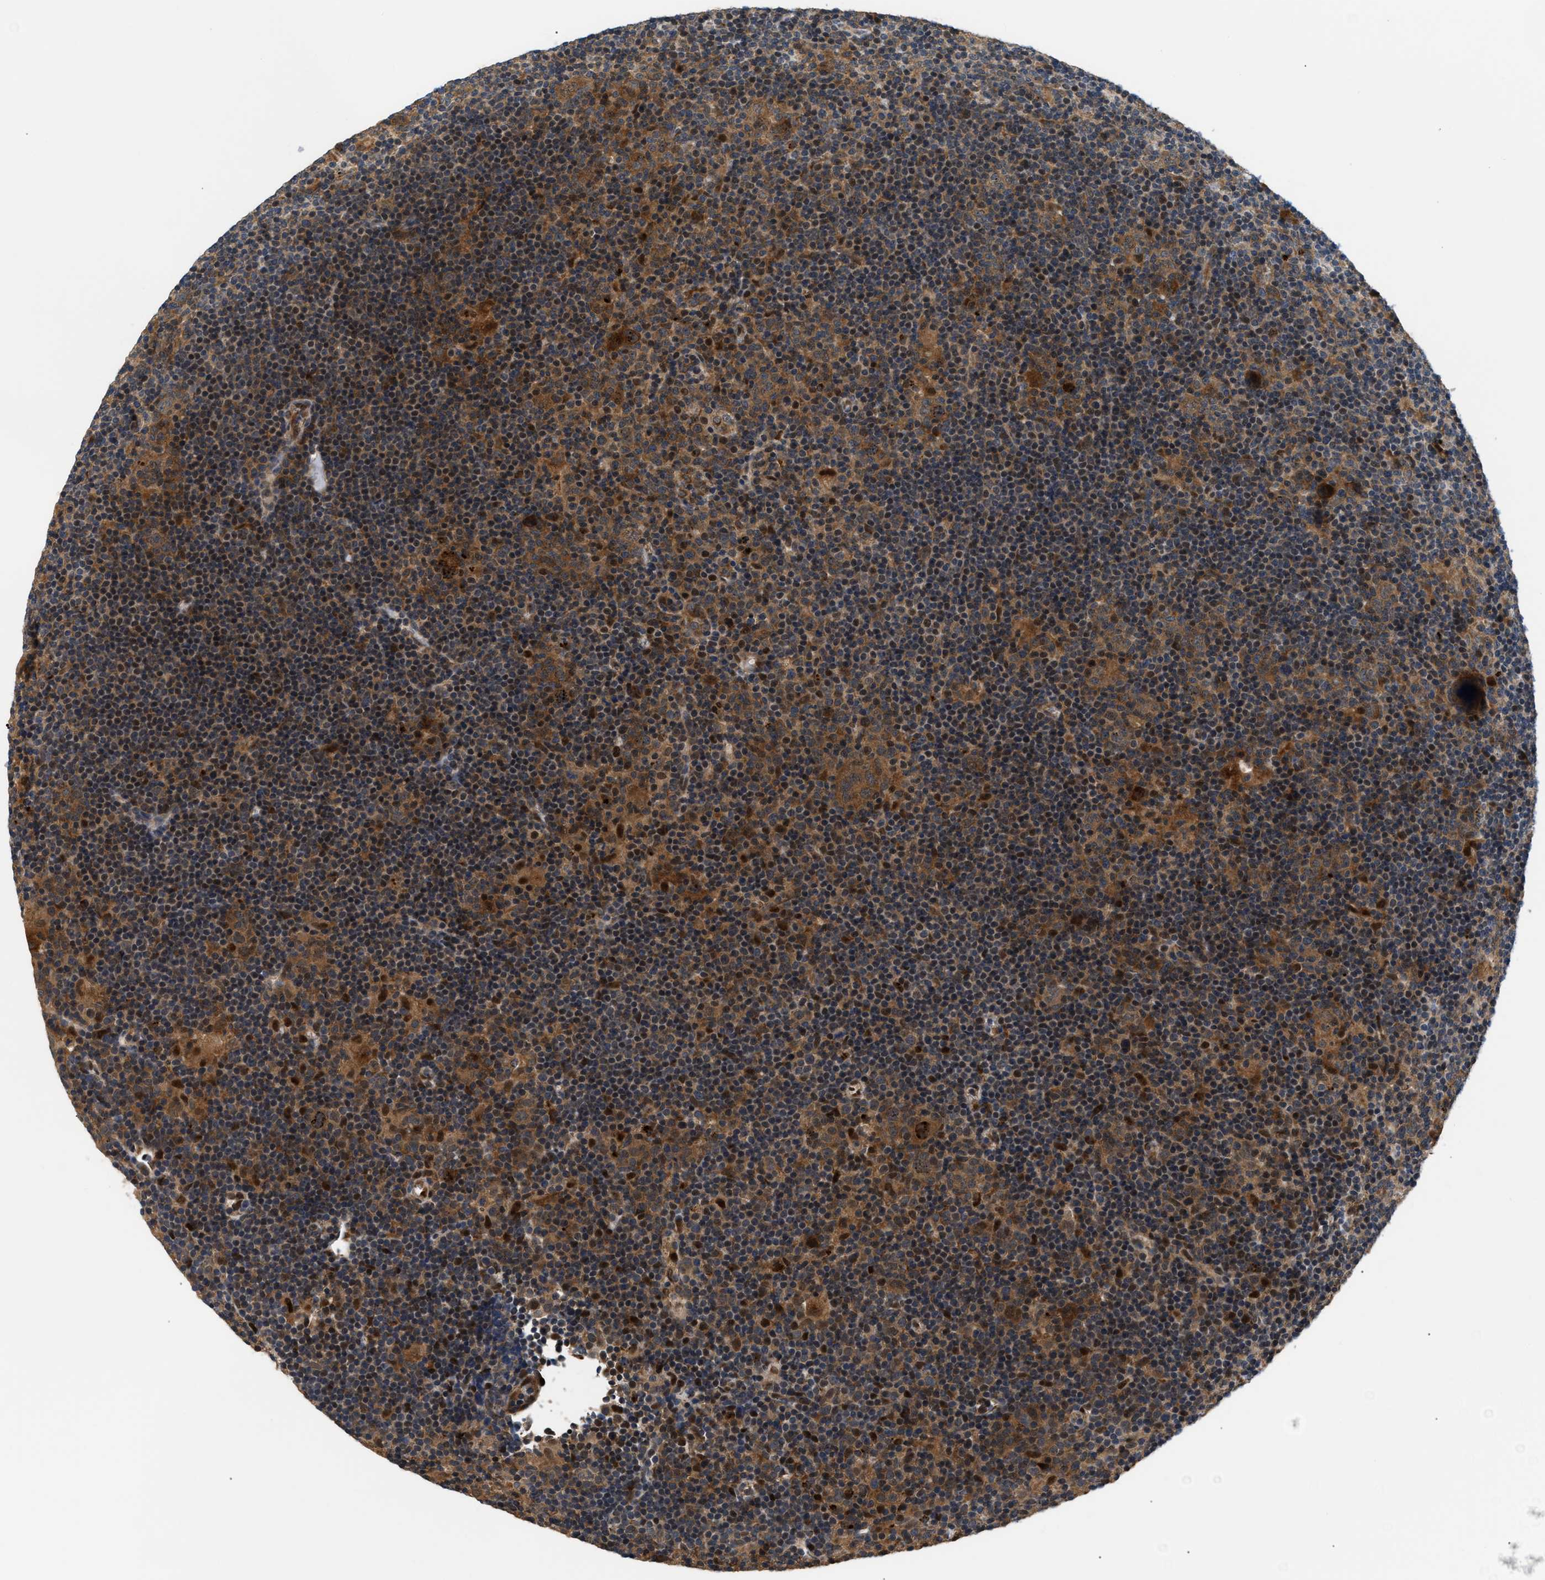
{"staining": {"intensity": "strong", "quantity": "25%-75%", "location": "cytoplasmic/membranous,nuclear"}, "tissue": "lymphoma", "cell_type": "Tumor cells", "image_type": "cancer", "snomed": [{"axis": "morphology", "description": "Hodgkin's disease, NOS"}, {"axis": "topography", "description": "Lymph node"}], "caption": "Approximately 25%-75% of tumor cells in human lymphoma display strong cytoplasmic/membranous and nuclear protein staining as visualized by brown immunohistochemical staining.", "gene": "LARP6", "patient": {"sex": "female", "age": 57}}